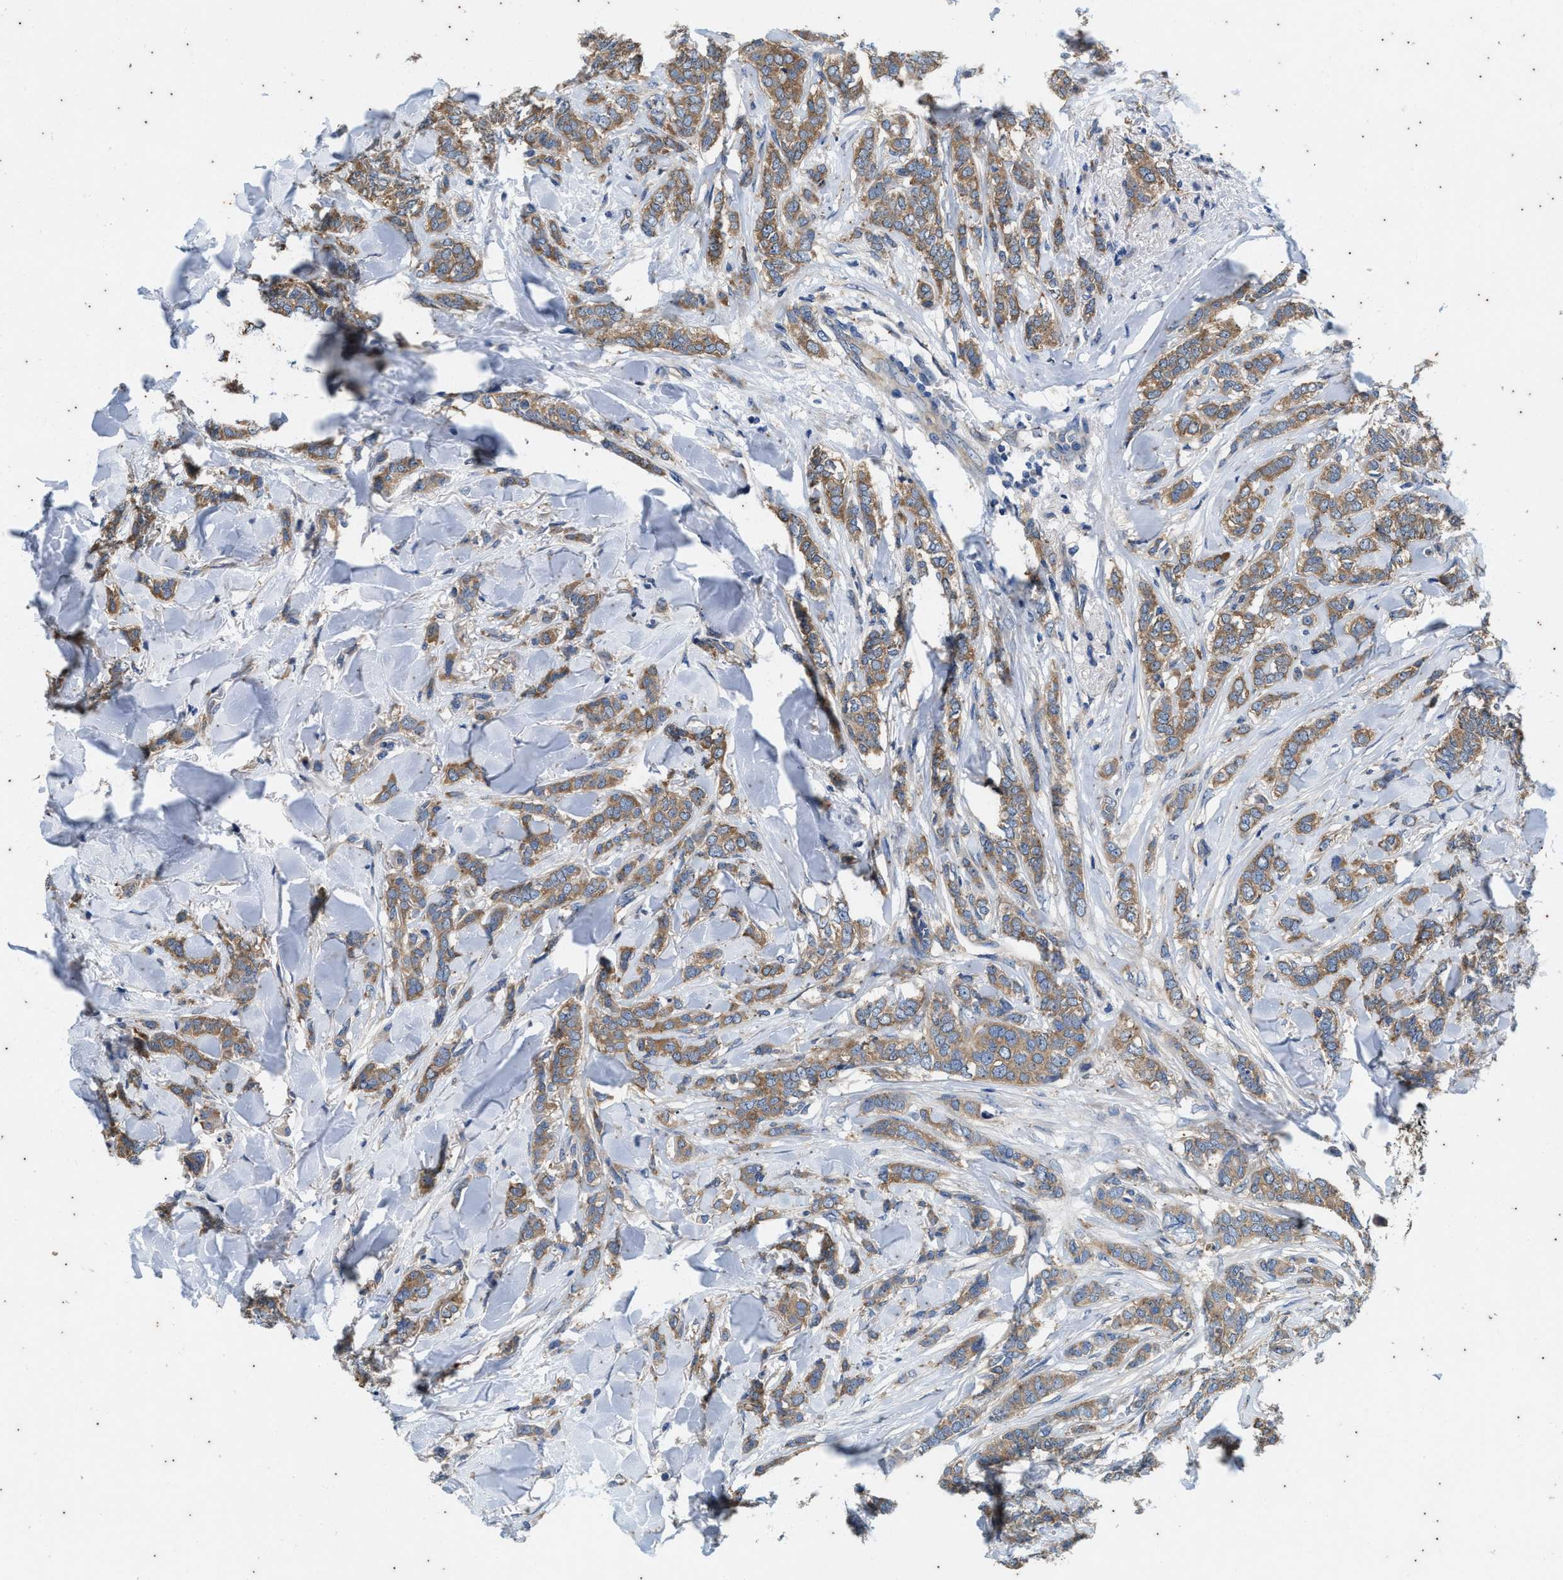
{"staining": {"intensity": "moderate", "quantity": ">75%", "location": "cytoplasmic/membranous"}, "tissue": "breast cancer", "cell_type": "Tumor cells", "image_type": "cancer", "snomed": [{"axis": "morphology", "description": "Lobular carcinoma"}, {"axis": "topography", "description": "Skin"}, {"axis": "topography", "description": "Breast"}], "caption": "Breast cancer was stained to show a protein in brown. There is medium levels of moderate cytoplasmic/membranous positivity in approximately >75% of tumor cells.", "gene": "COX19", "patient": {"sex": "female", "age": 46}}